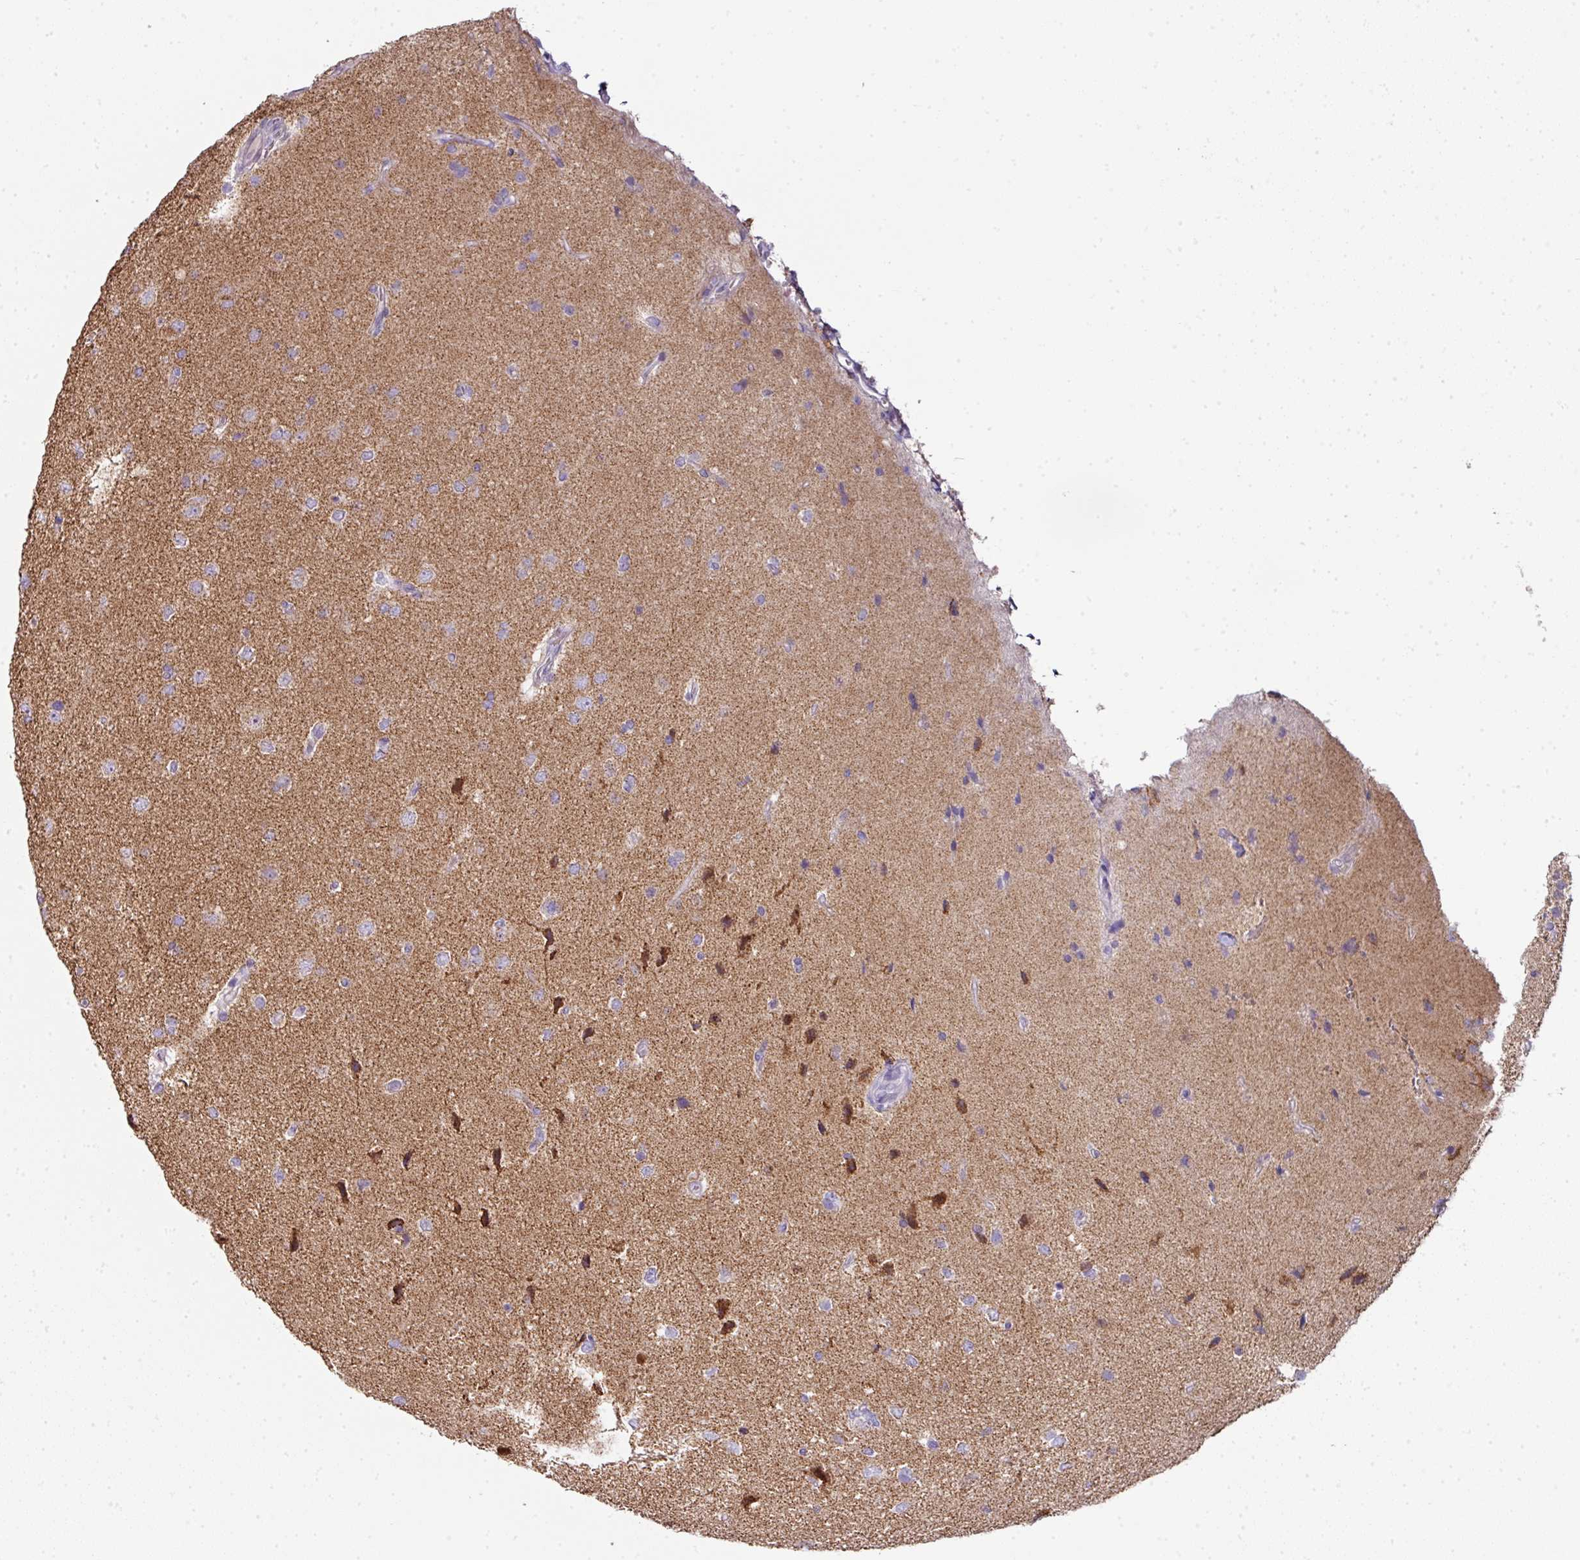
{"staining": {"intensity": "negative", "quantity": "none", "location": "none"}, "tissue": "glioma", "cell_type": "Tumor cells", "image_type": "cancer", "snomed": [{"axis": "morphology", "description": "Glioma, malignant, High grade"}, {"axis": "topography", "description": "Brain"}], "caption": "Tumor cells are negative for protein expression in human malignant glioma (high-grade).", "gene": "ANKRD18A", "patient": {"sex": "male", "age": 72}}